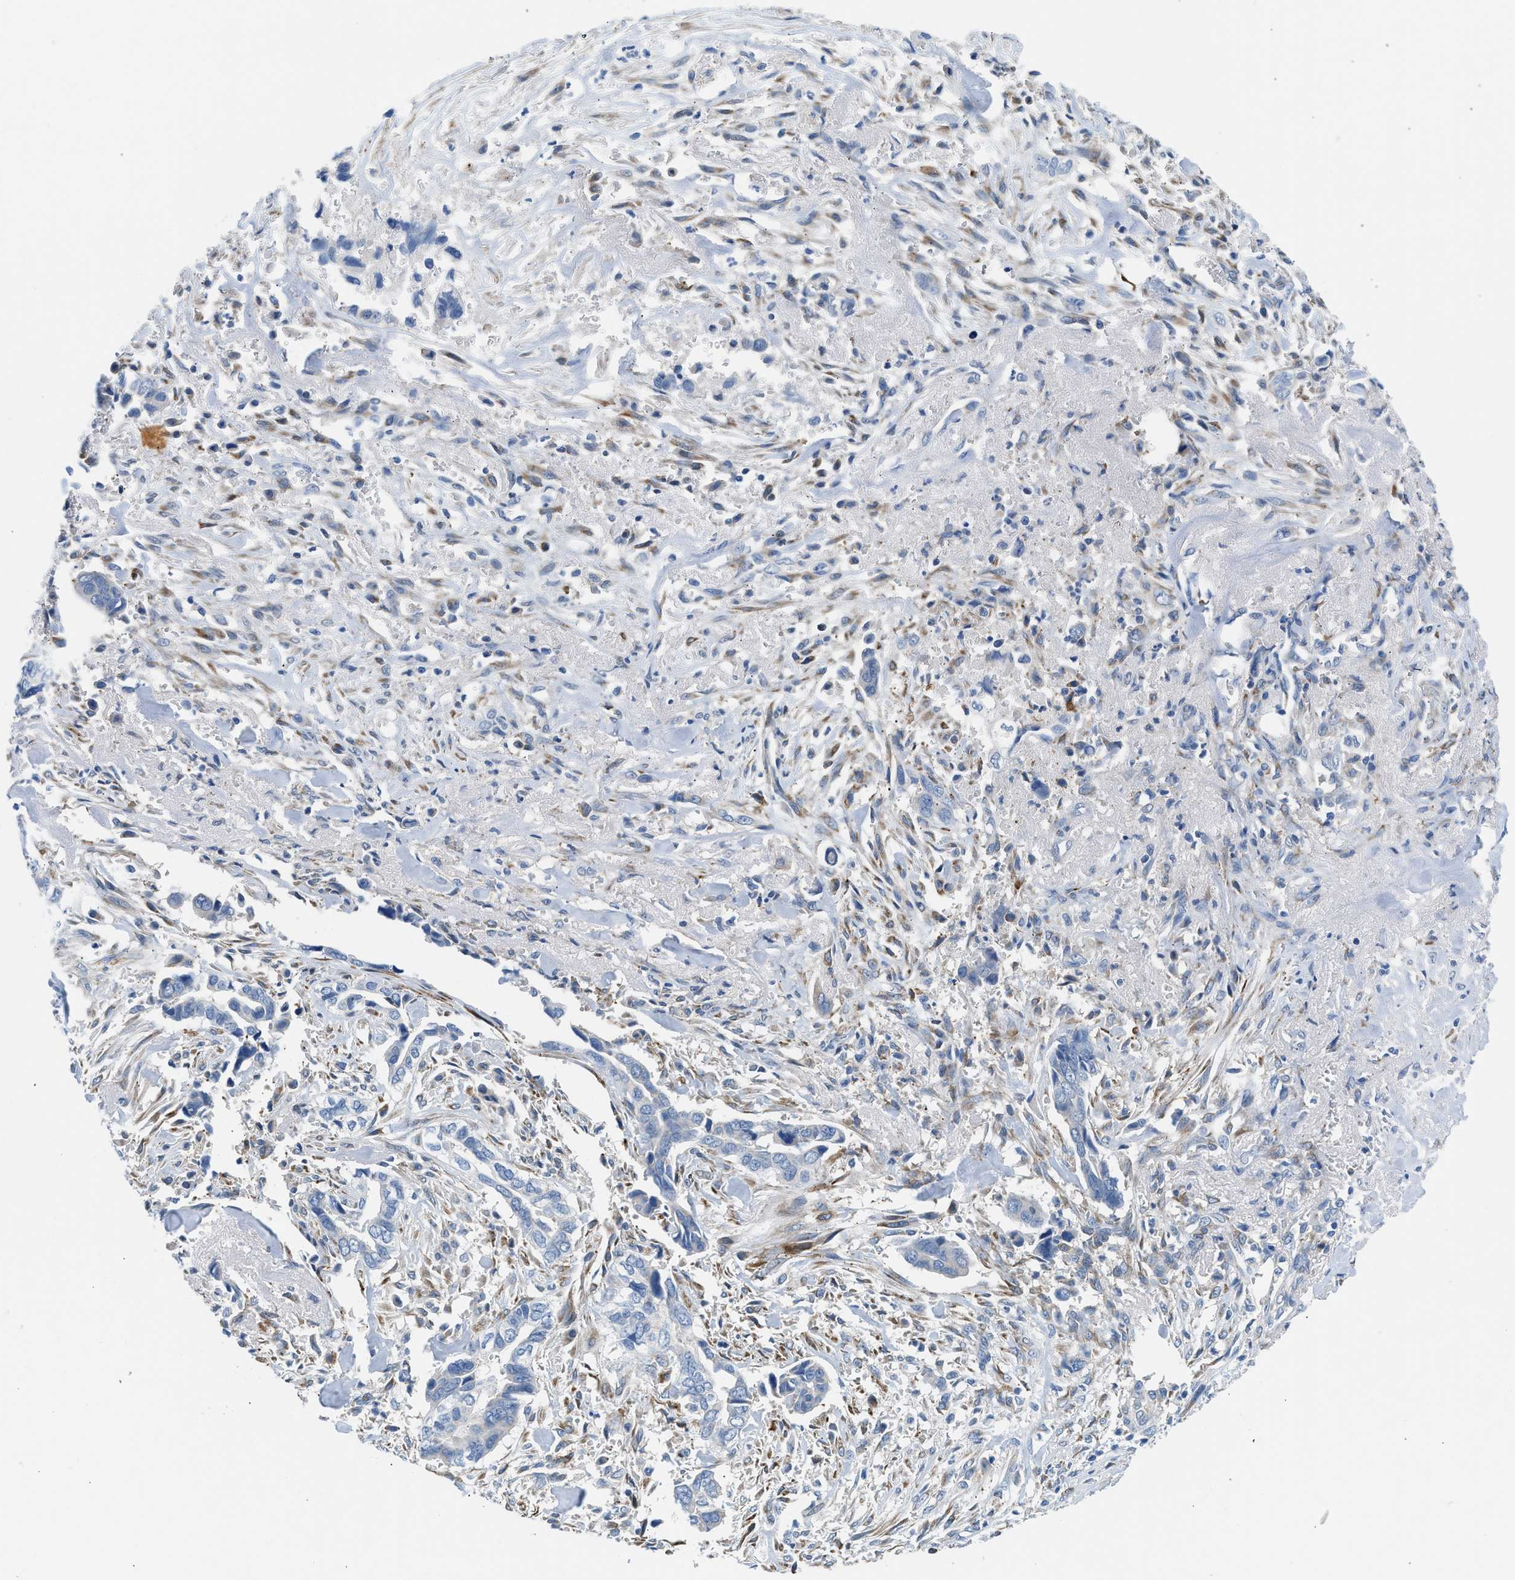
{"staining": {"intensity": "negative", "quantity": "none", "location": "none"}, "tissue": "liver cancer", "cell_type": "Tumor cells", "image_type": "cancer", "snomed": [{"axis": "morphology", "description": "Cholangiocarcinoma"}, {"axis": "topography", "description": "Liver"}], "caption": "Image shows no protein positivity in tumor cells of liver cancer tissue.", "gene": "BNC2", "patient": {"sex": "female", "age": 79}}